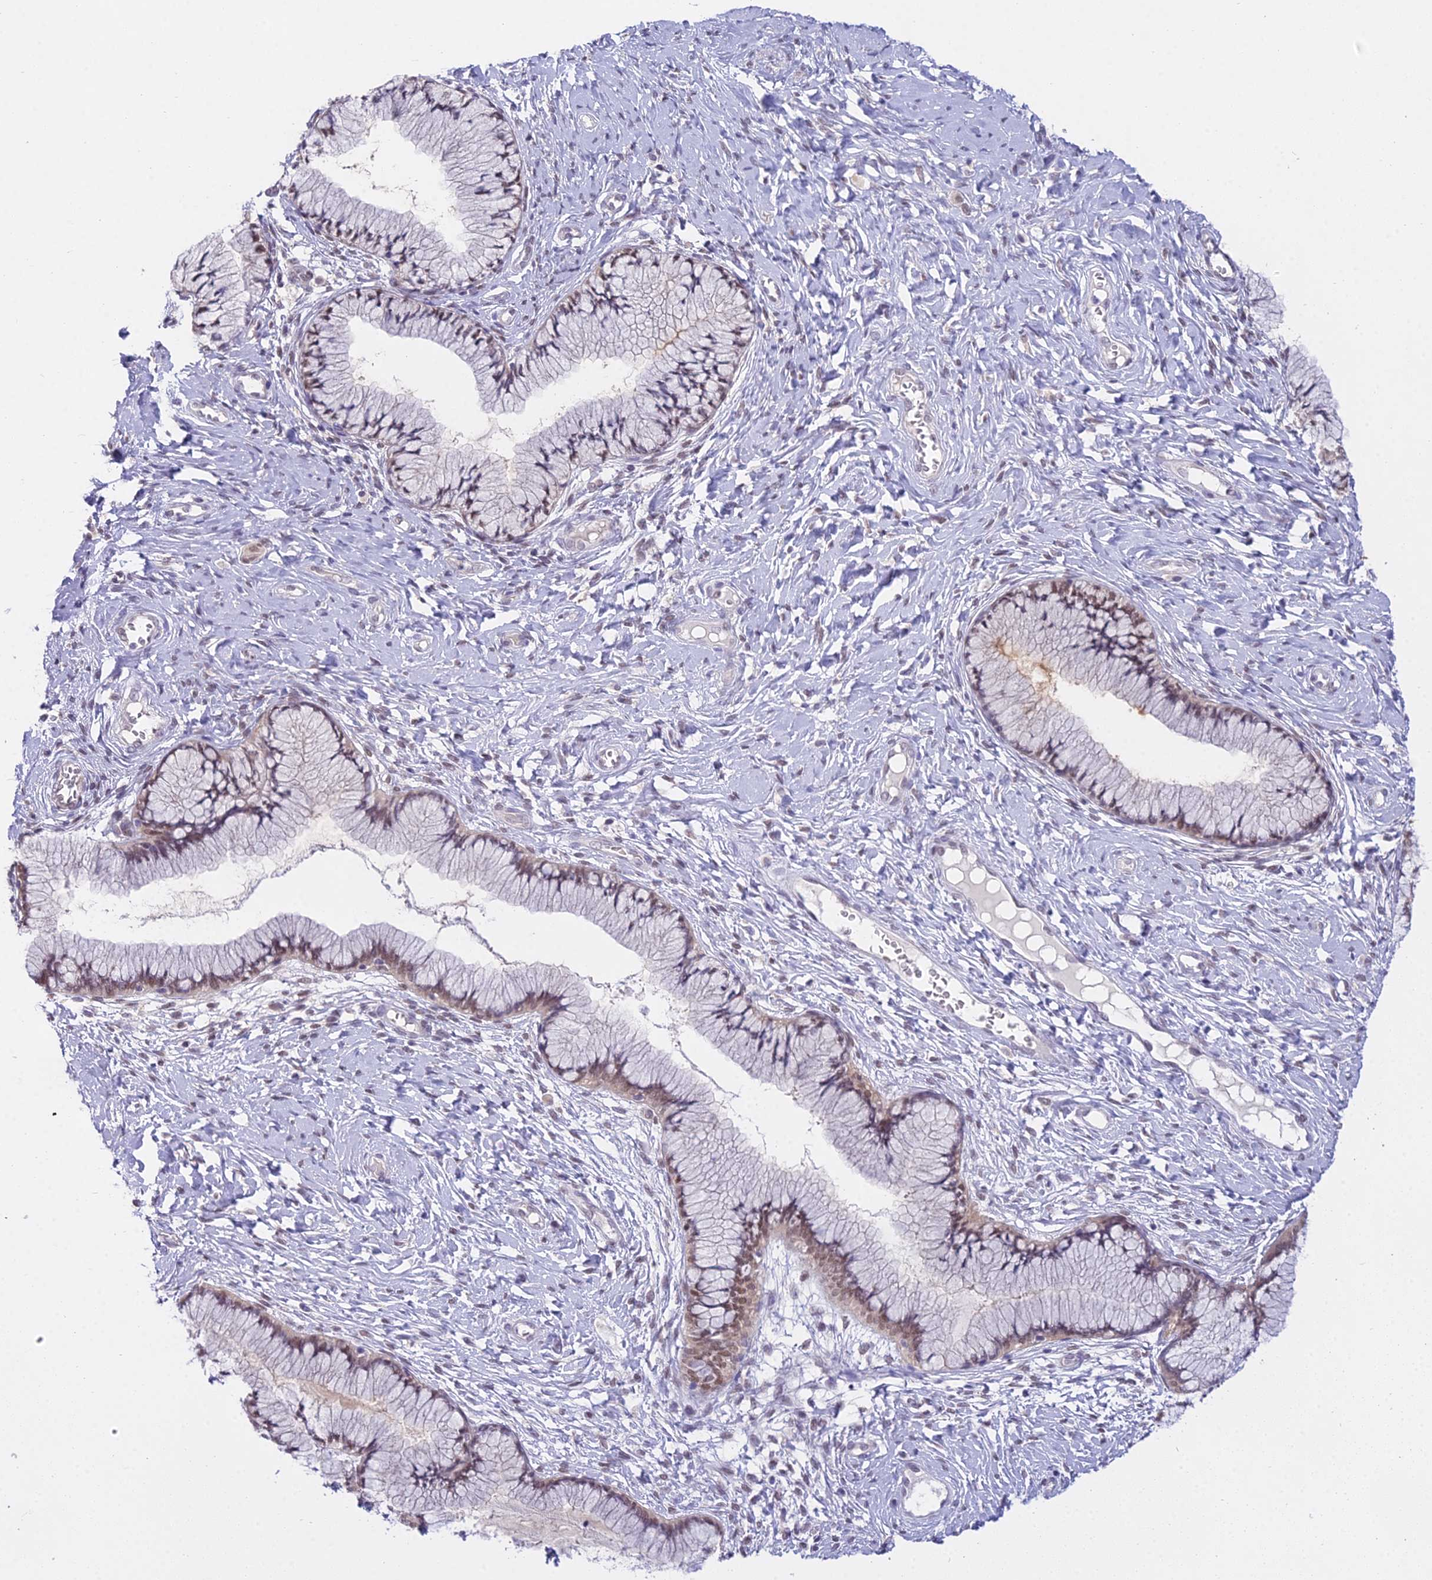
{"staining": {"intensity": "weak", "quantity": "<25%", "location": "nuclear"}, "tissue": "cervix", "cell_type": "Glandular cells", "image_type": "normal", "snomed": [{"axis": "morphology", "description": "Normal tissue, NOS"}, {"axis": "topography", "description": "Cervix"}], "caption": "DAB (3,3'-diaminobenzidine) immunohistochemical staining of normal cervix exhibits no significant expression in glandular cells.", "gene": "MAT2A", "patient": {"sex": "female", "age": 42}}